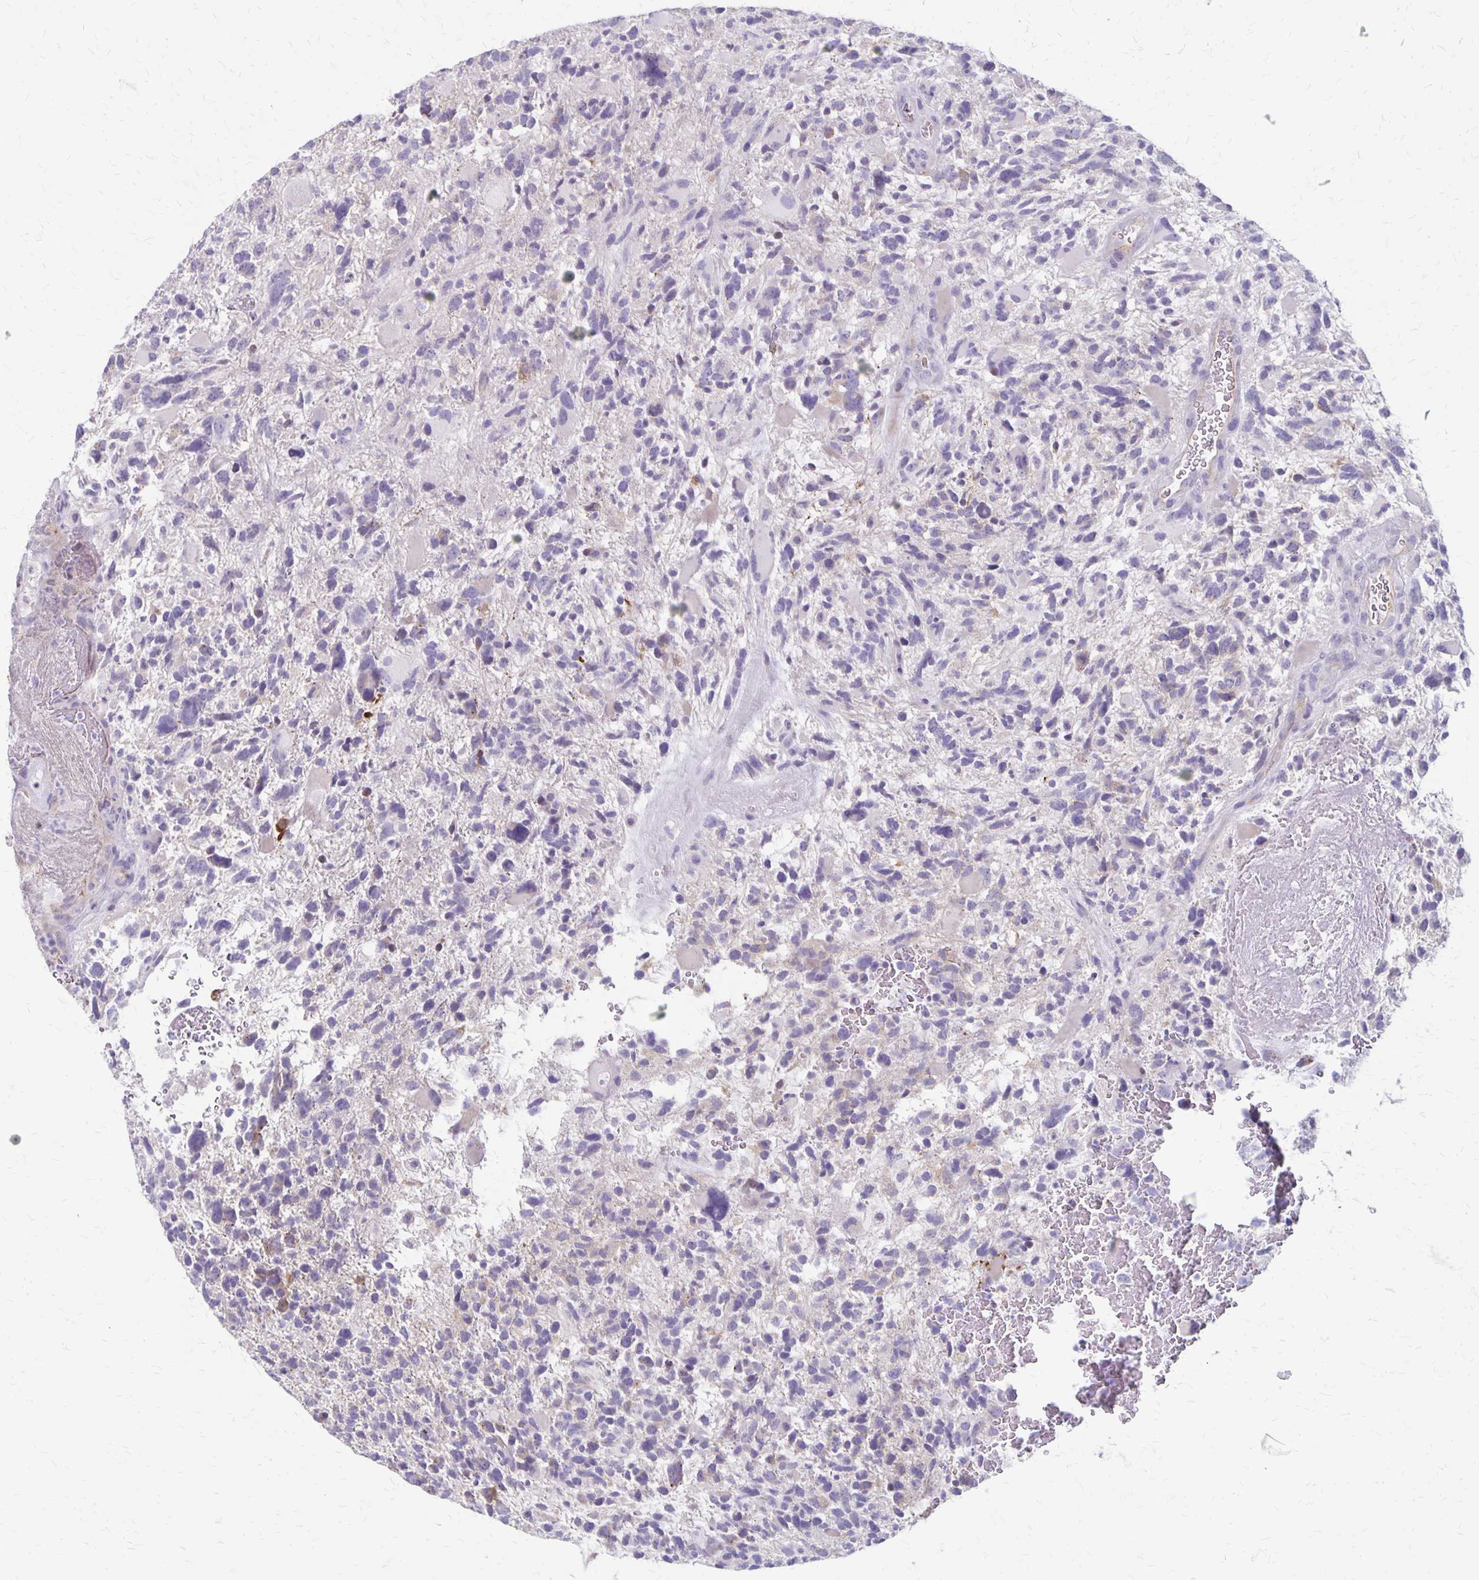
{"staining": {"intensity": "negative", "quantity": "none", "location": "none"}, "tissue": "glioma", "cell_type": "Tumor cells", "image_type": "cancer", "snomed": [{"axis": "morphology", "description": "Glioma, malignant, High grade"}, {"axis": "topography", "description": "Brain"}], "caption": "DAB immunohistochemical staining of glioma shows no significant positivity in tumor cells.", "gene": "HOMER1", "patient": {"sex": "female", "age": 71}}